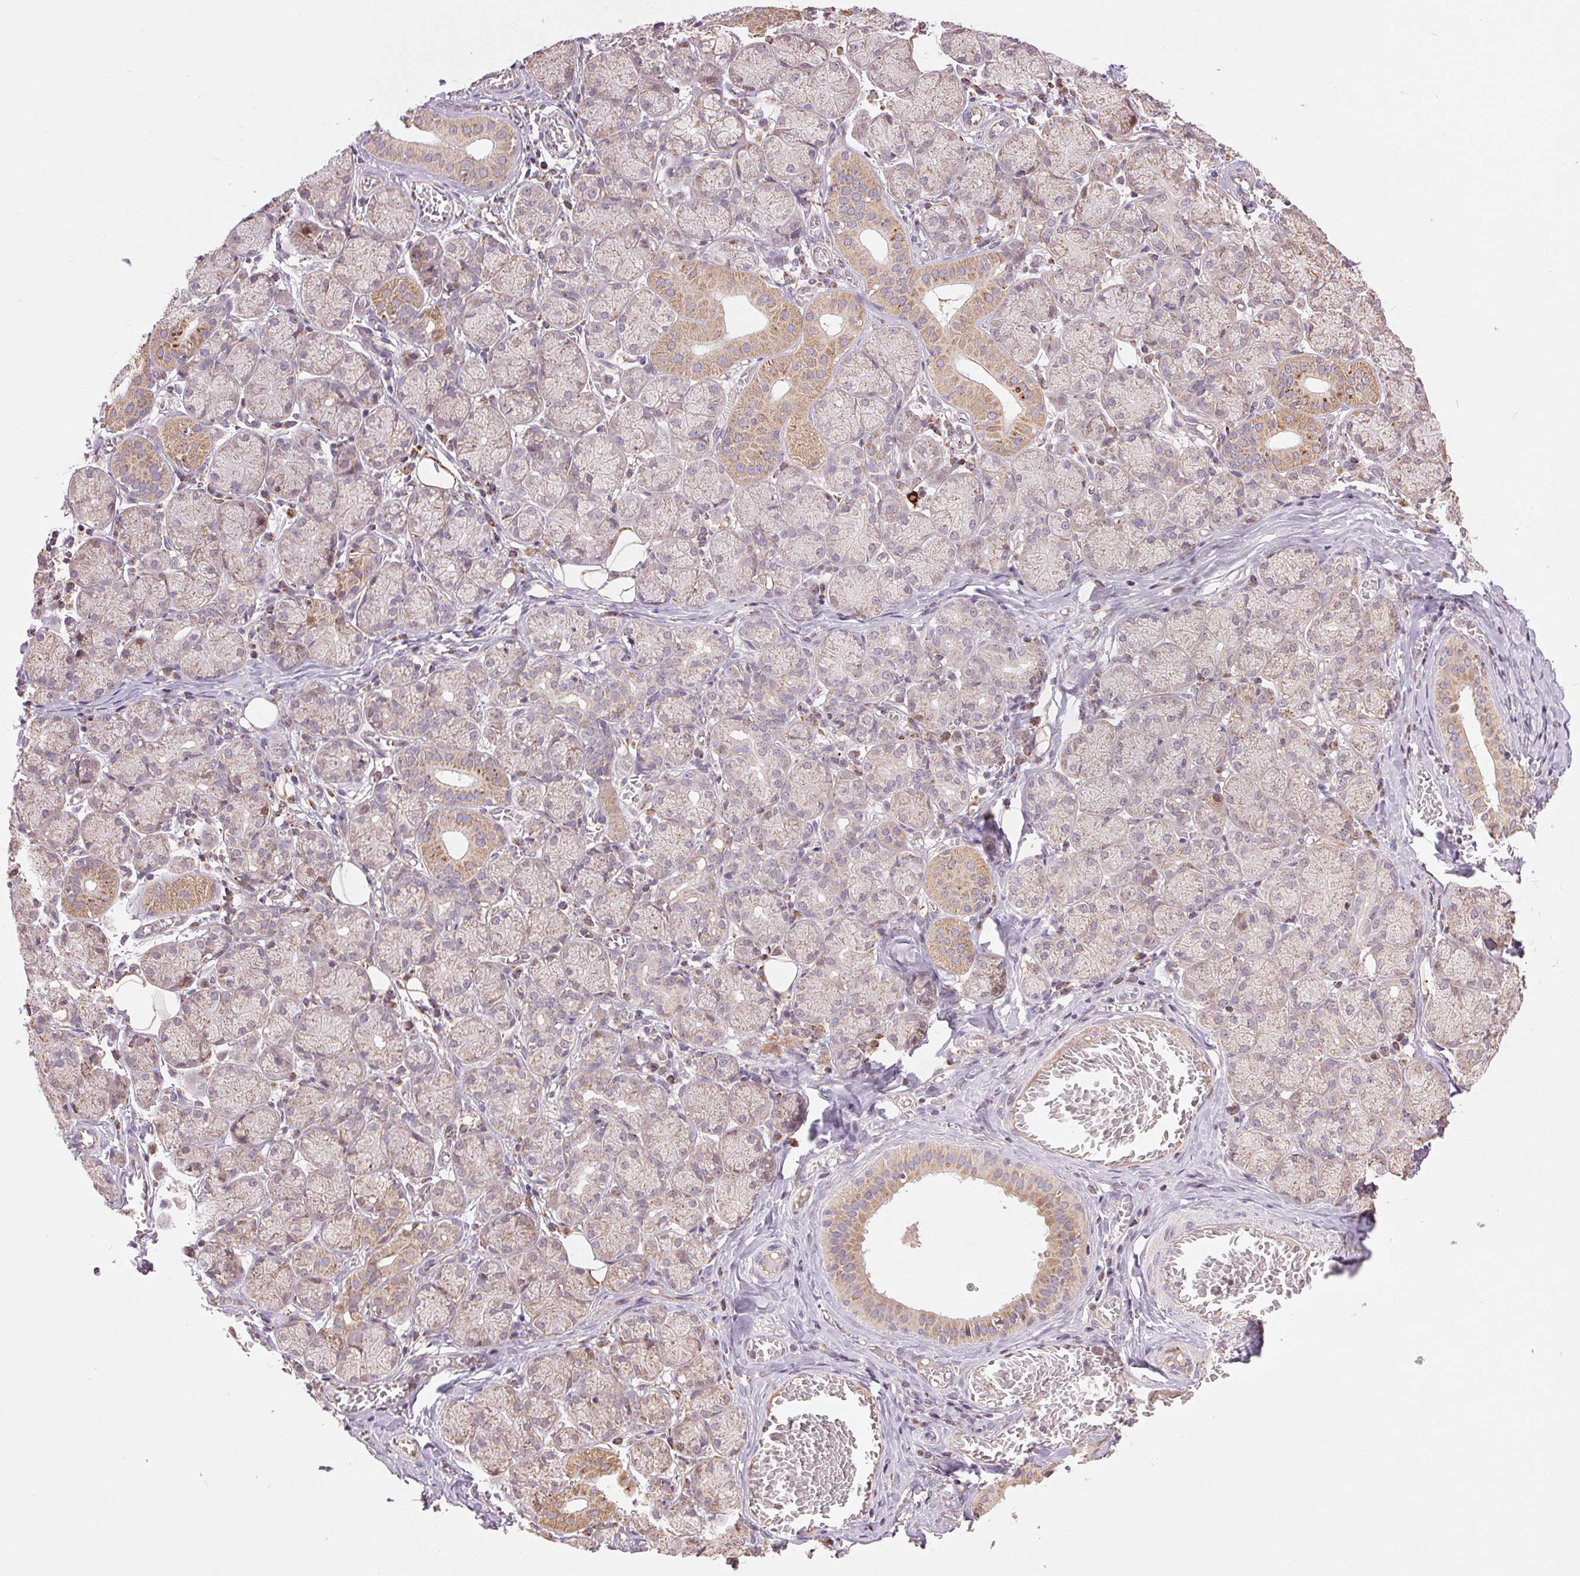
{"staining": {"intensity": "moderate", "quantity": "<25%", "location": "cytoplasmic/membranous"}, "tissue": "salivary gland", "cell_type": "Glandular cells", "image_type": "normal", "snomed": [{"axis": "morphology", "description": "Normal tissue, NOS"}, {"axis": "topography", "description": "Salivary gland"}, {"axis": "topography", "description": "Peripheral nerve tissue"}], "caption": "IHC image of unremarkable salivary gland stained for a protein (brown), which displays low levels of moderate cytoplasmic/membranous expression in approximately <25% of glandular cells.", "gene": "DGUOK", "patient": {"sex": "female", "age": 24}}